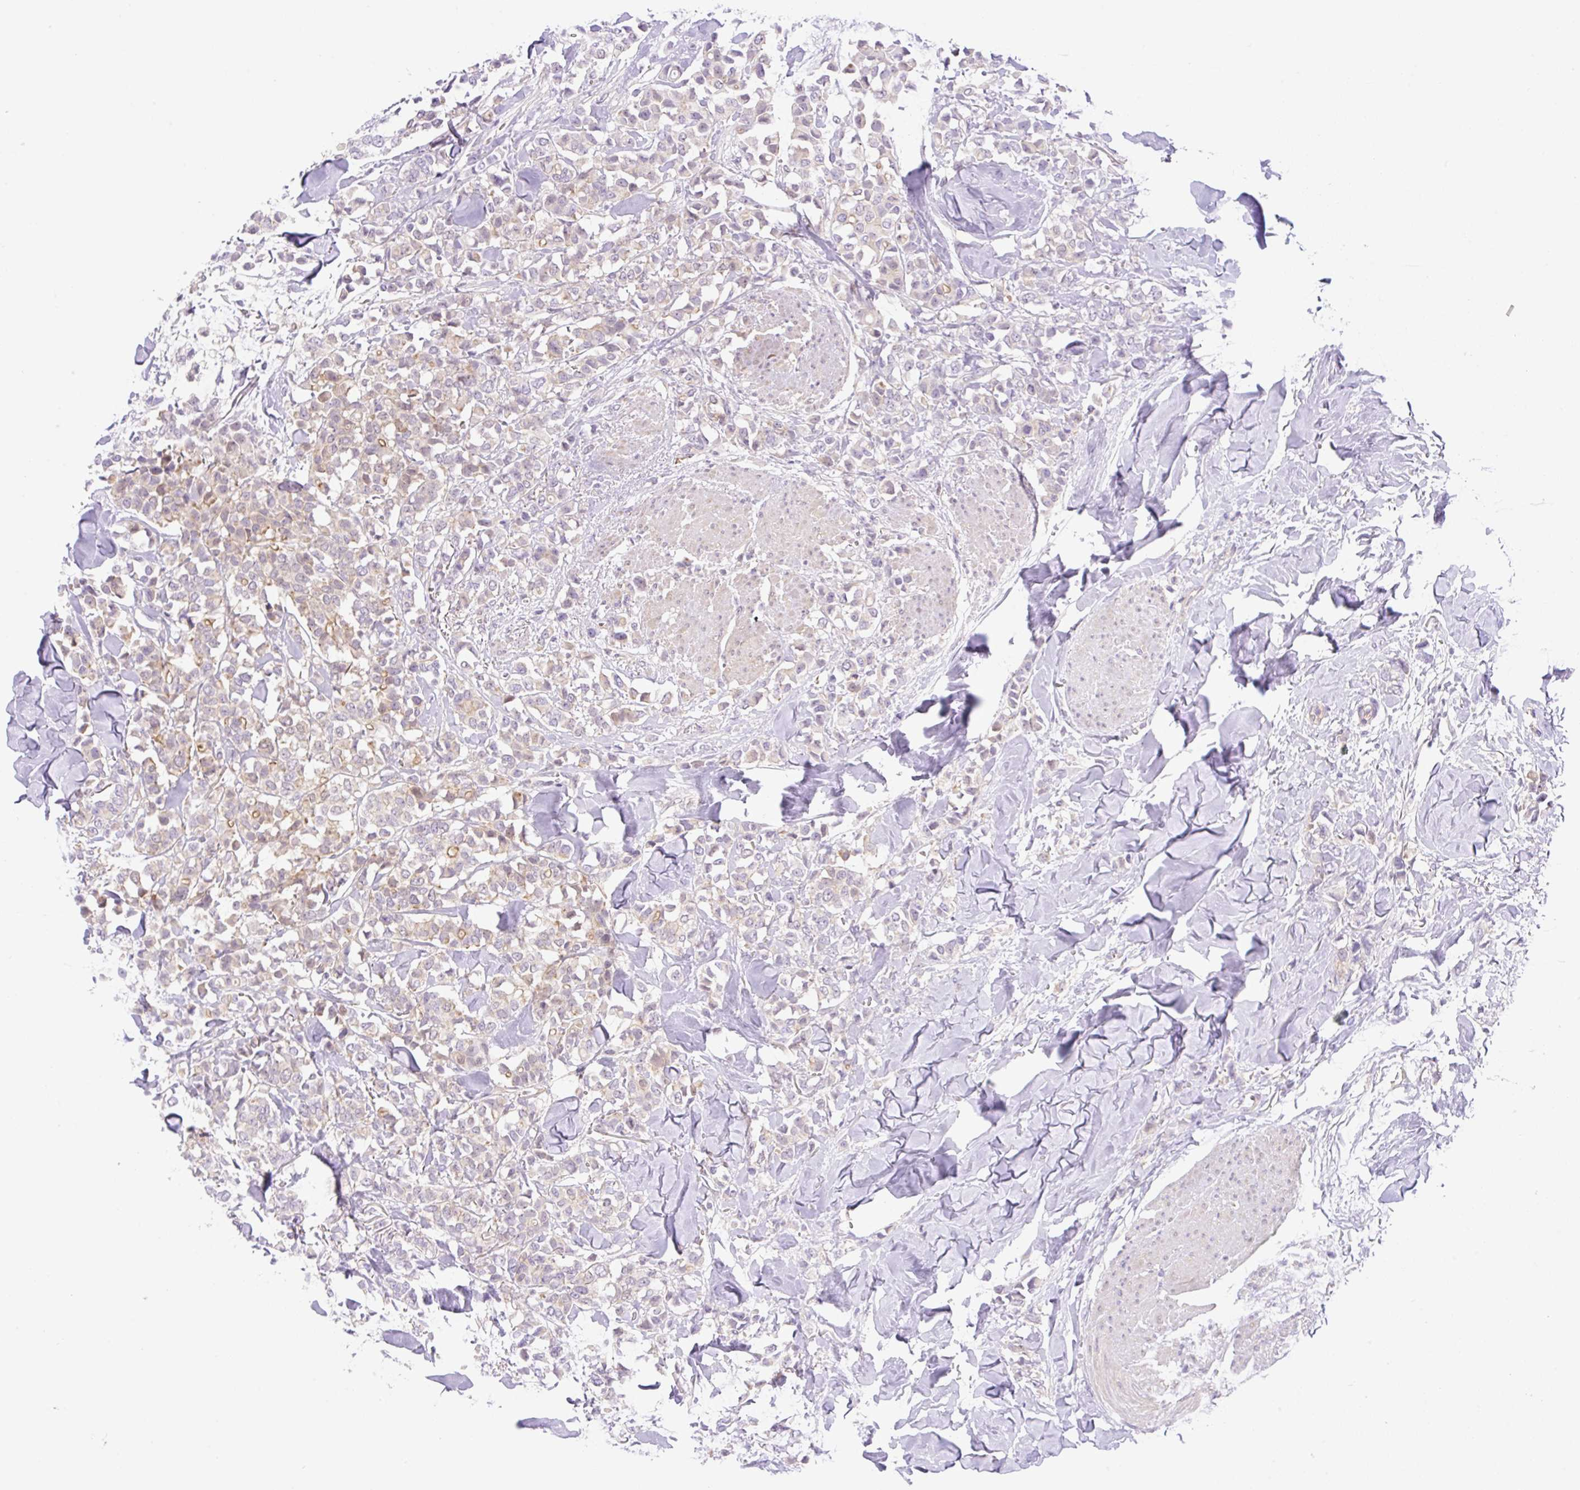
{"staining": {"intensity": "weak", "quantity": ">75%", "location": "cytoplasmic/membranous"}, "tissue": "breast cancer", "cell_type": "Tumor cells", "image_type": "cancer", "snomed": [{"axis": "morphology", "description": "Lobular carcinoma"}, {"axis": "topography", "description": "Breast"}], "caption": "Tumor cells exhibit weak cytoplasmic/membranous staining in approximately >75% of cells in lobular carcinoma (breast).", "gene": "CAMK2B", "patient": {"sex": "female", "age": 91}}